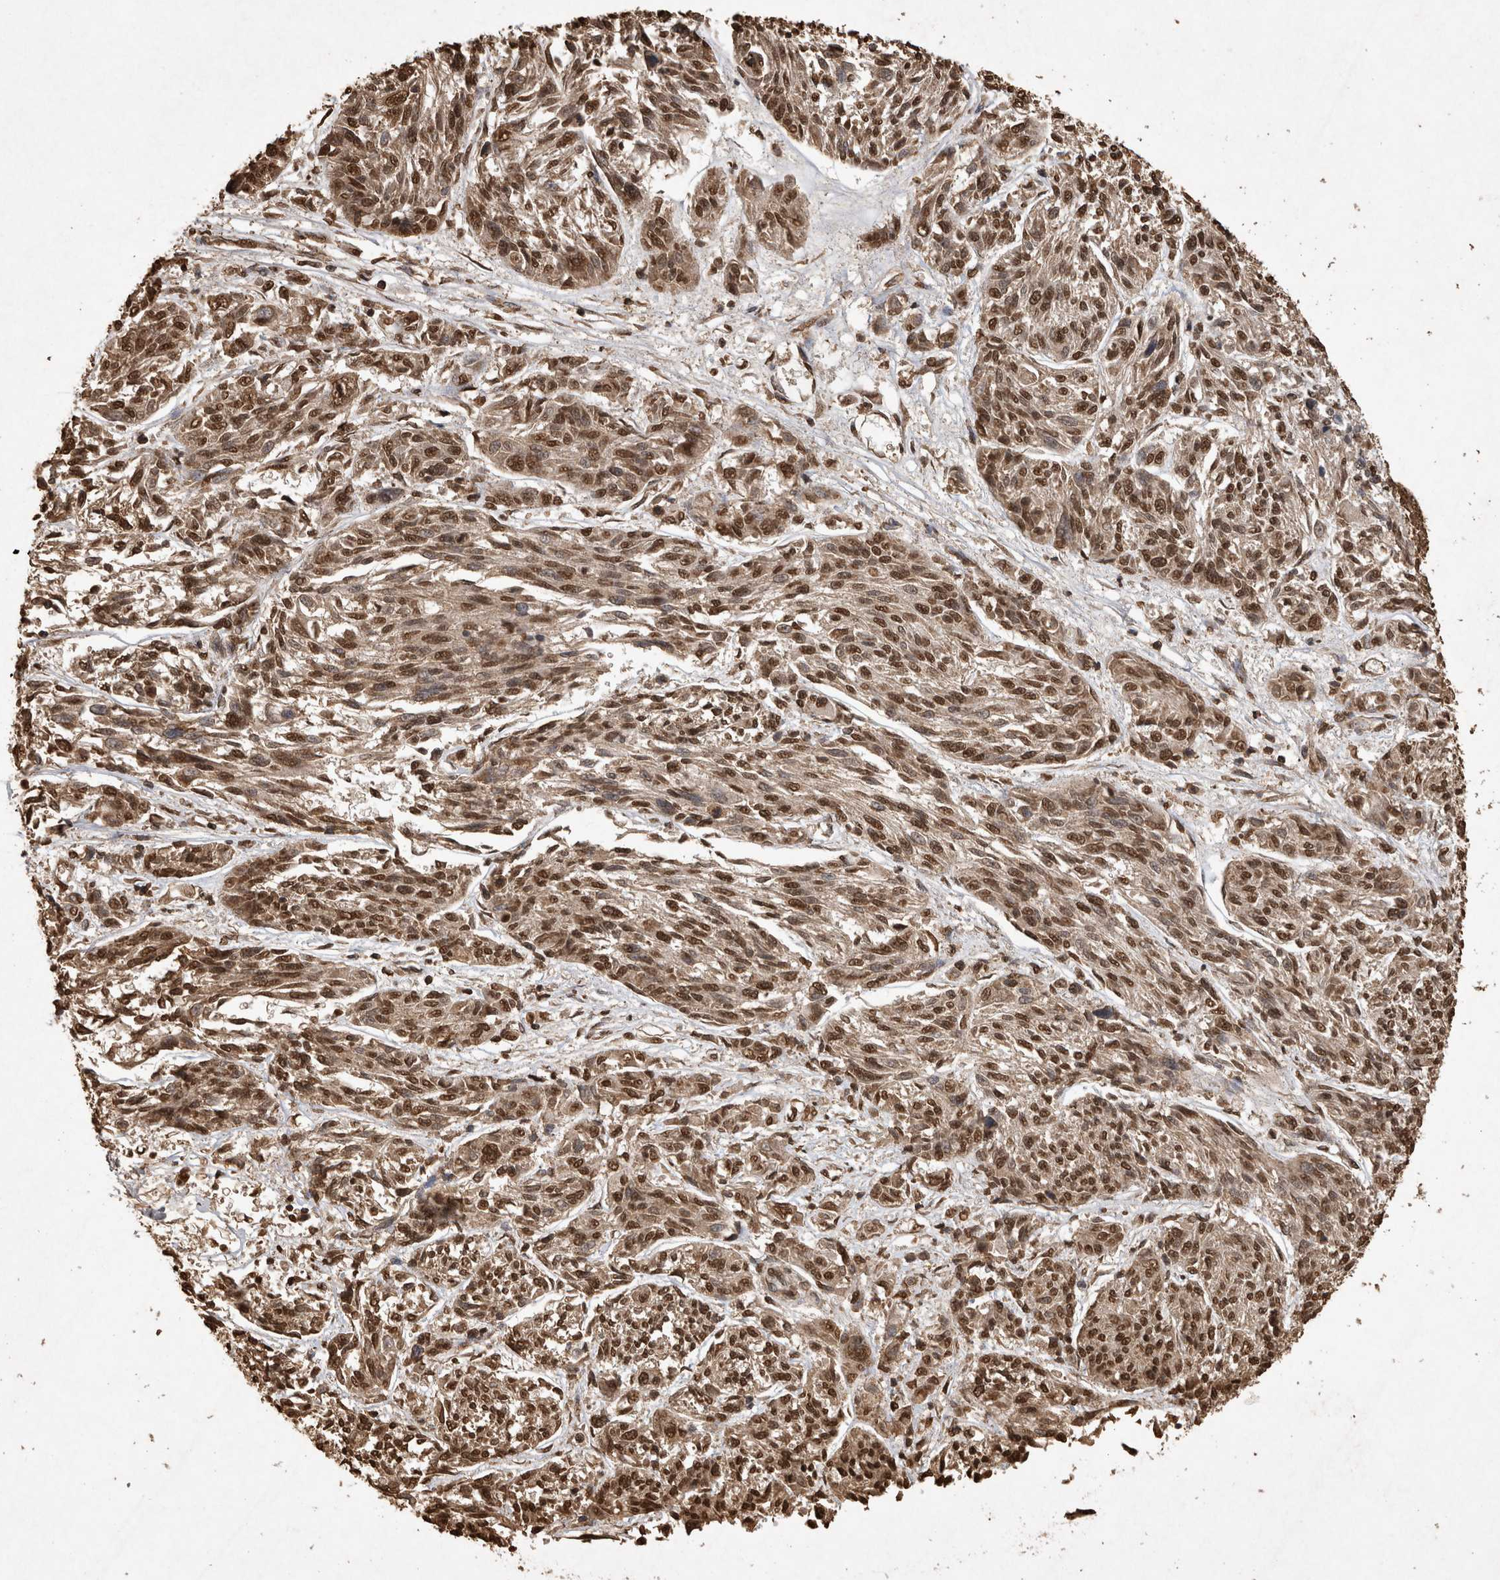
{"staining": {"intensity": "moderate", "quantity": ">75%", "location": "nuclear"}, "tissue": "melanoma", "cell_type": "Tumor cells", "image_type": "cancer", "snomed": [{"axis": "morphology", "description": "Malignant melanoma, NOS"}, {"axis": "topography", "description": "Skin"}], "caption": "Approximately >75% of tumor cells in malignant melanoma reveal moderate nuclear protein positivity as visualized by brown immunohistochemical staining.", "gene": "OAS2", "patient": {"sex": "male", "age": 53}}